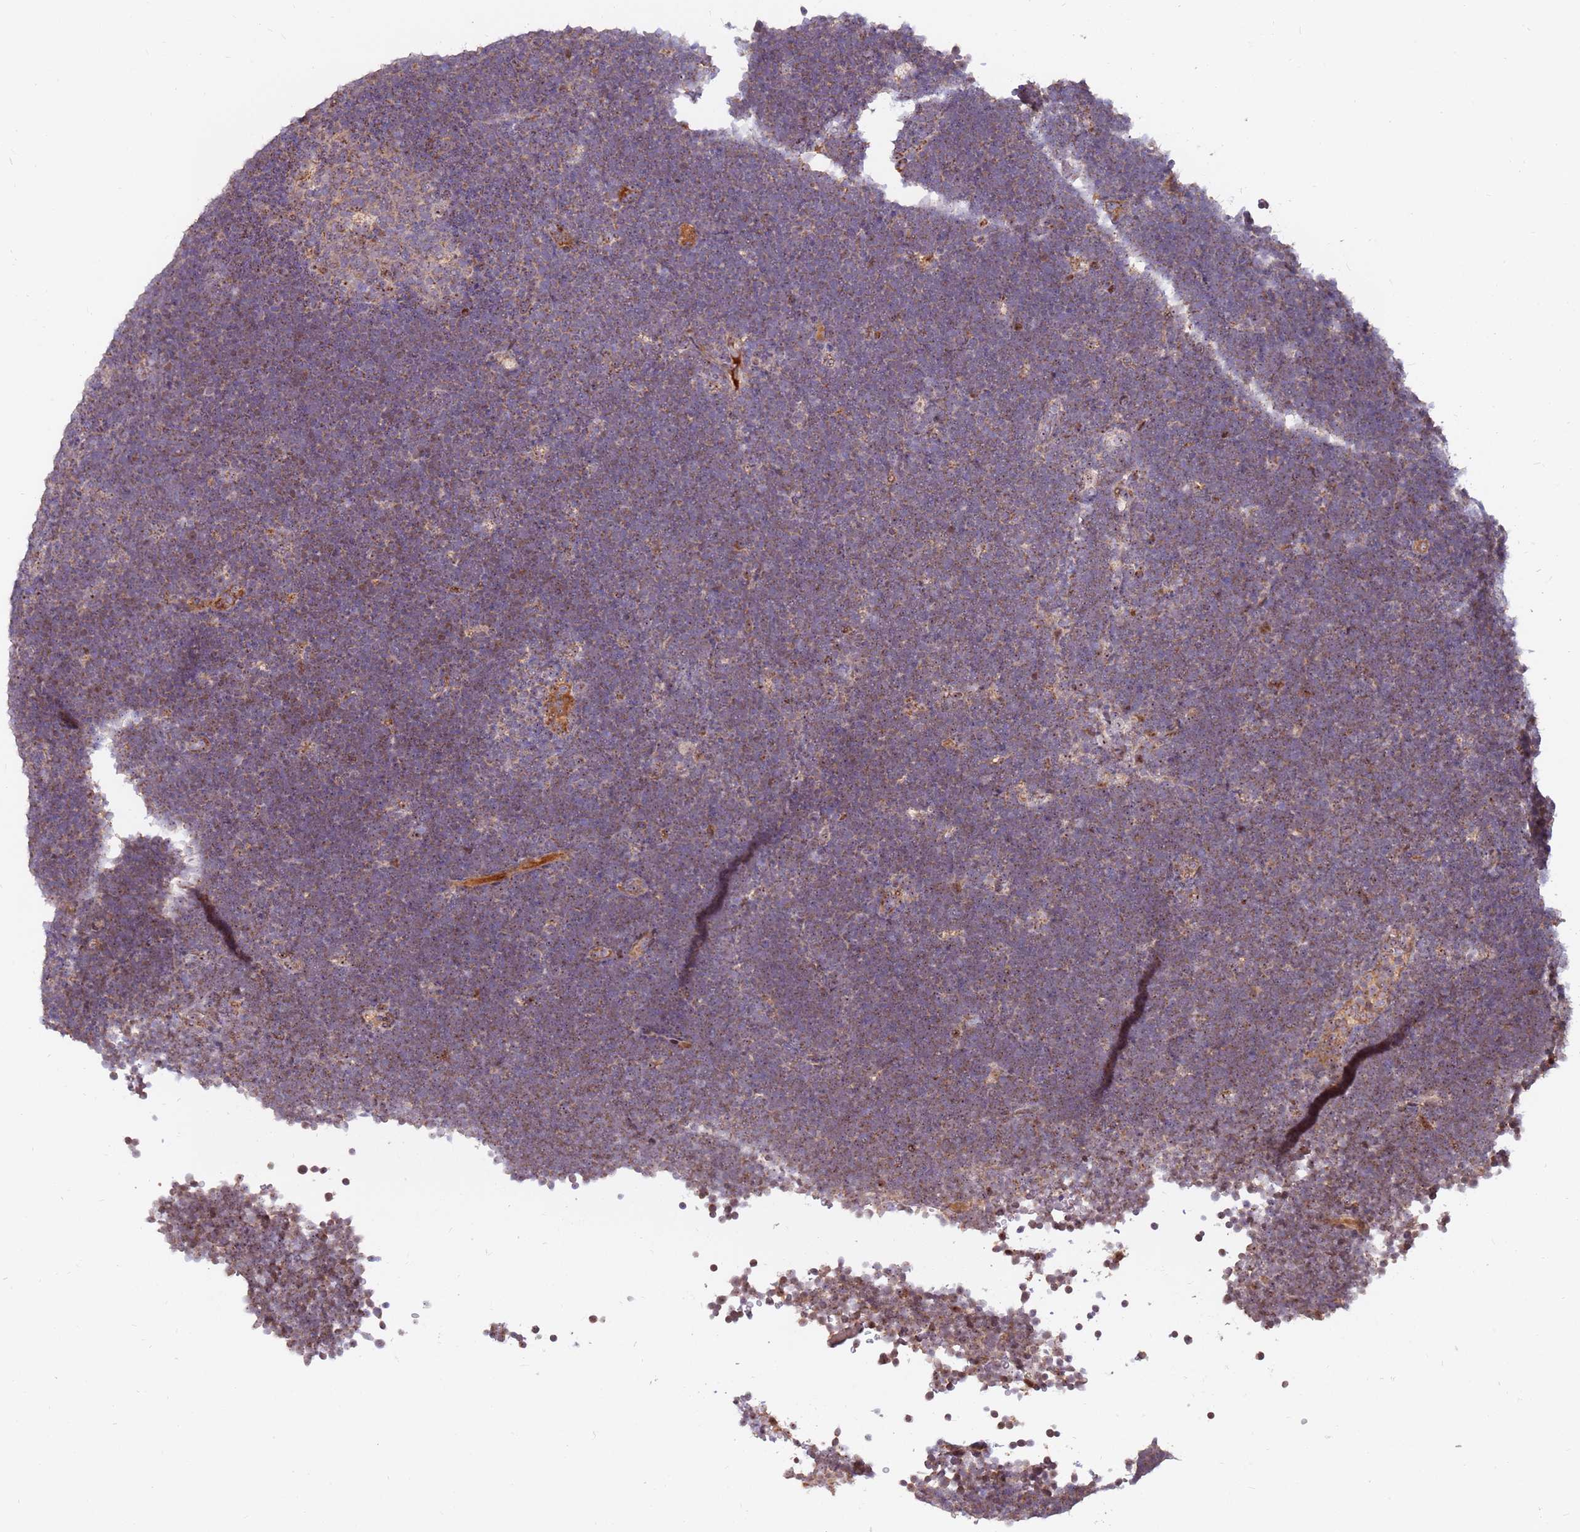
{"staining": {"intensity": "weak", "quantity": ">75%", "location": "cytoplasmic/membranous"}, "tissue": "lymphoma", "cell_type": "Tumor cells", "image_type": "cancer", "snomed": [{"axis": "morphology", "description": "Malignant lymphoma, non-Hodgkin's type, High grade"}, {"axis": "topography", "description": "Lymph node"}], "caption": "Malignant lymphoma, non-Hodgkin's type (high-grade) stained with a brown dye shows weak cytoplasmic/membranous positive positivity in about >75% of tumor cells.", "gene": "KIF25", "patient": {"sex": "male", "age": 13}}